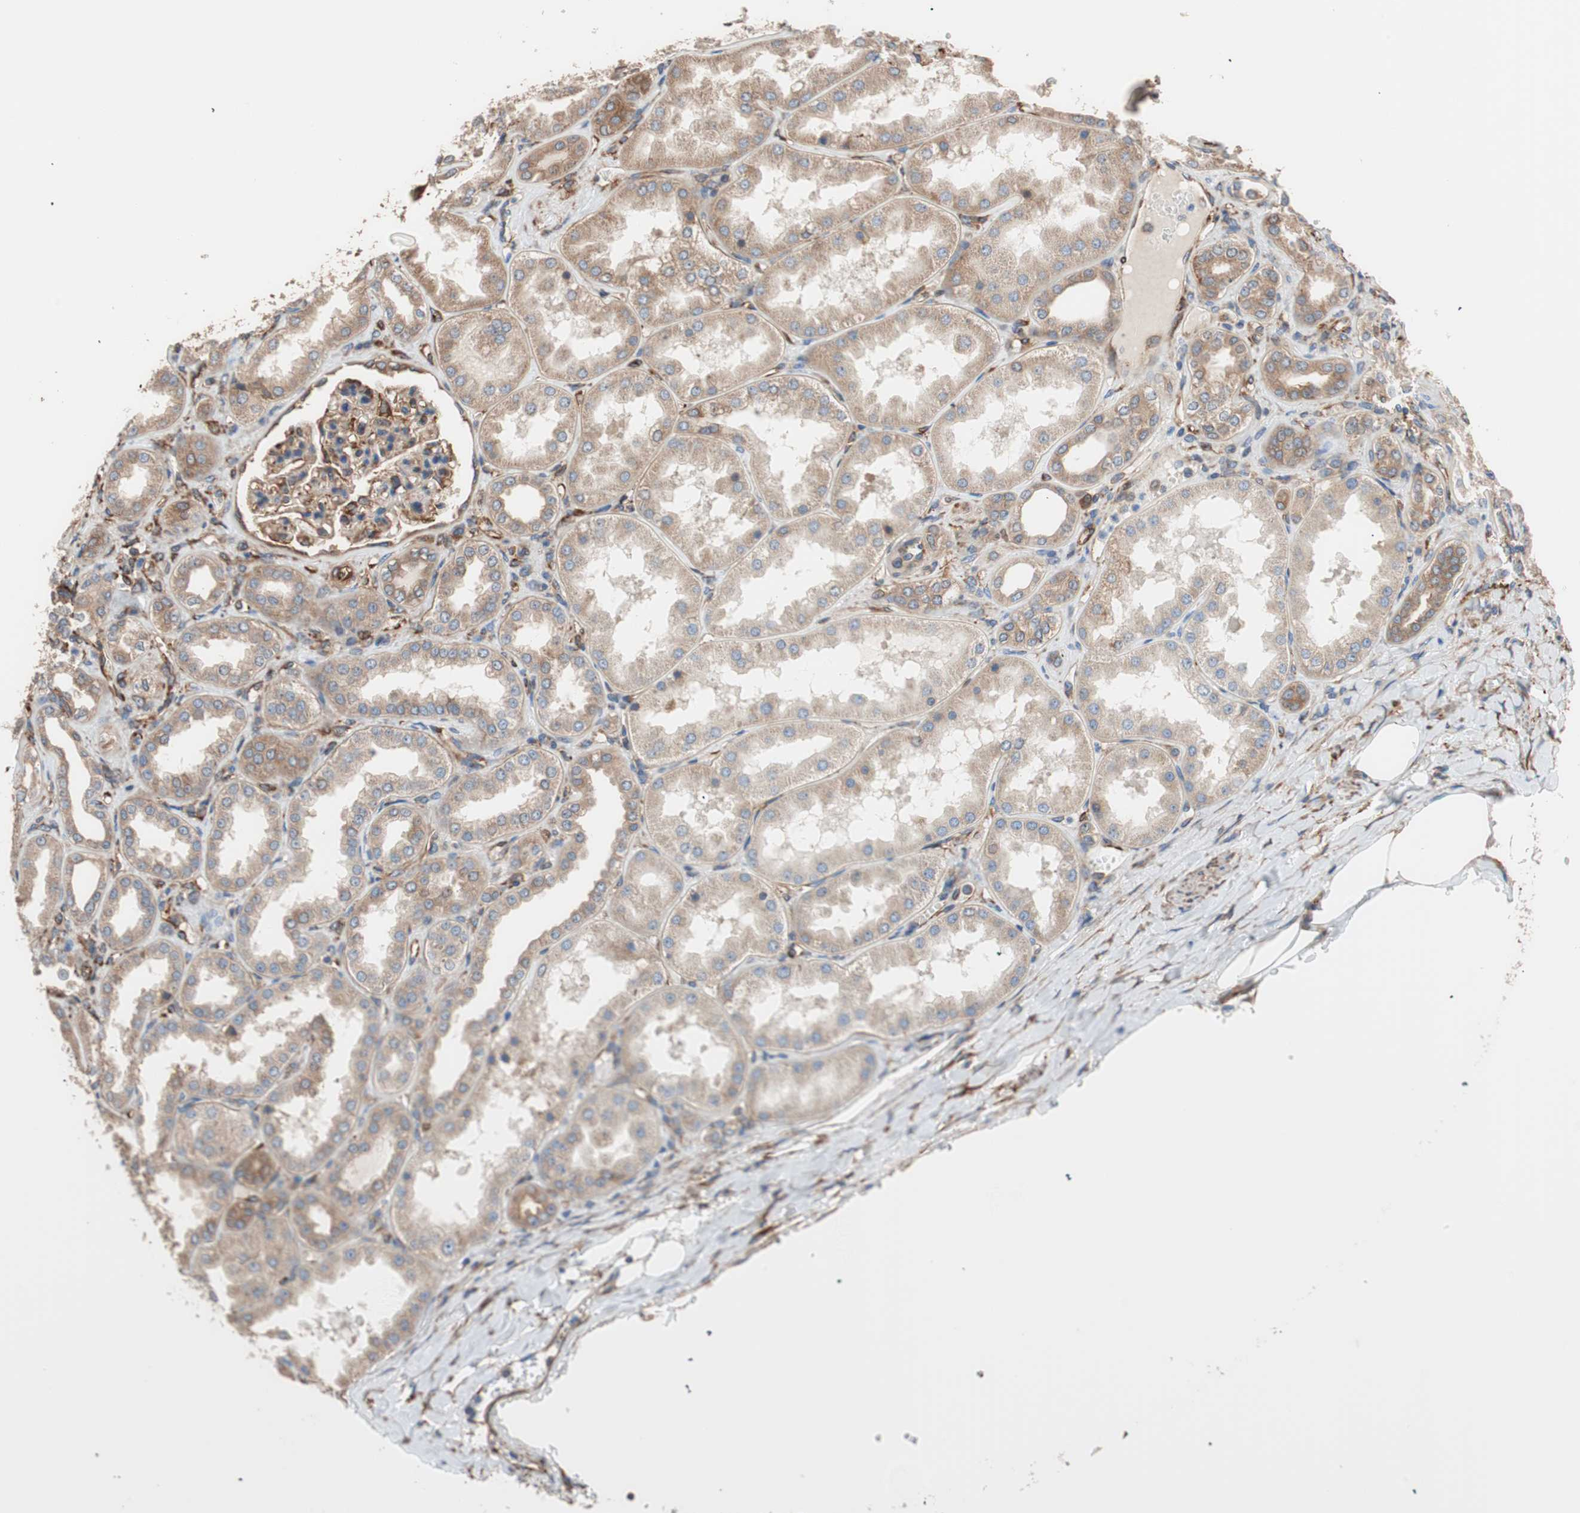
{"staining": {"intensity": "strong", "quantity": ">75%", "location": "cytoplasmic/membranous"}, "tissue": "kidney", "cell_type": "Cells in glomeruli", "image_type": "normal", "snomed": [{"axis": "morphology", "description": "Normal tissue, NOS"}, {"axis": "topography", "description": "Kidney"}], "caption": "This is an image of immunohistochemistry (IHC) staining of benign kidney, which shows strong staining in the cytoplasmic/membranous of cells in glomeruli.", "gene": "GPSM2", "patient": {"sex": "female", "age": 56}}